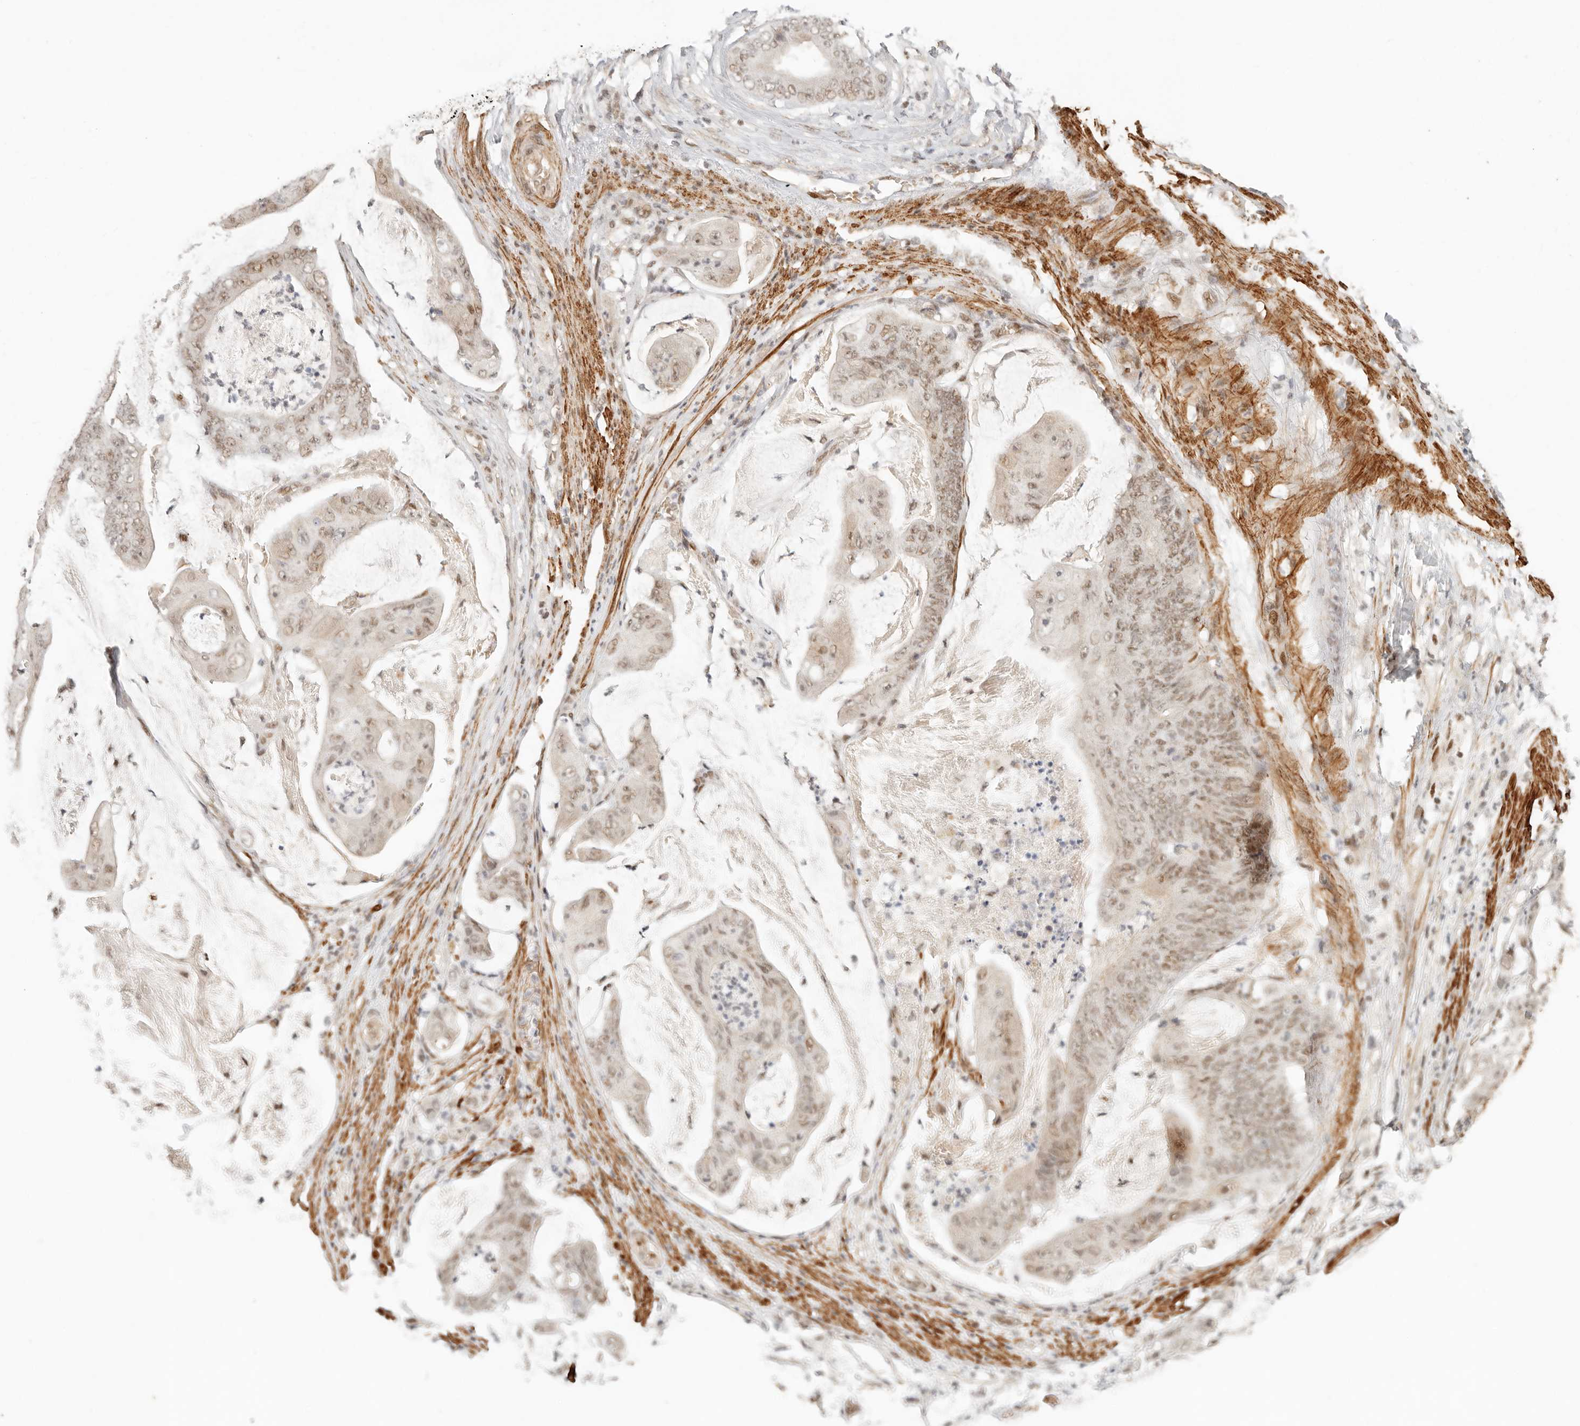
{"staining": {"intensity": "weak", "quantity": ">75%", "location": "nuclear"}, "tissue": "stomach cancer", "cell_type": "Tumor cells", "image_type": "cancer", "snomed": [{"axis": "morphology", "description": "Adenocarcinoma, NOS"}, {"axis": "topography", "description": "Stomach"}], "caption": "Tumor cells display low levels of weak nuclear positivity in approximately >75% of cells in stomach adenocarcinoma.", "gene": "GABPA", "patient": {"sex": "female", "age": 73}}